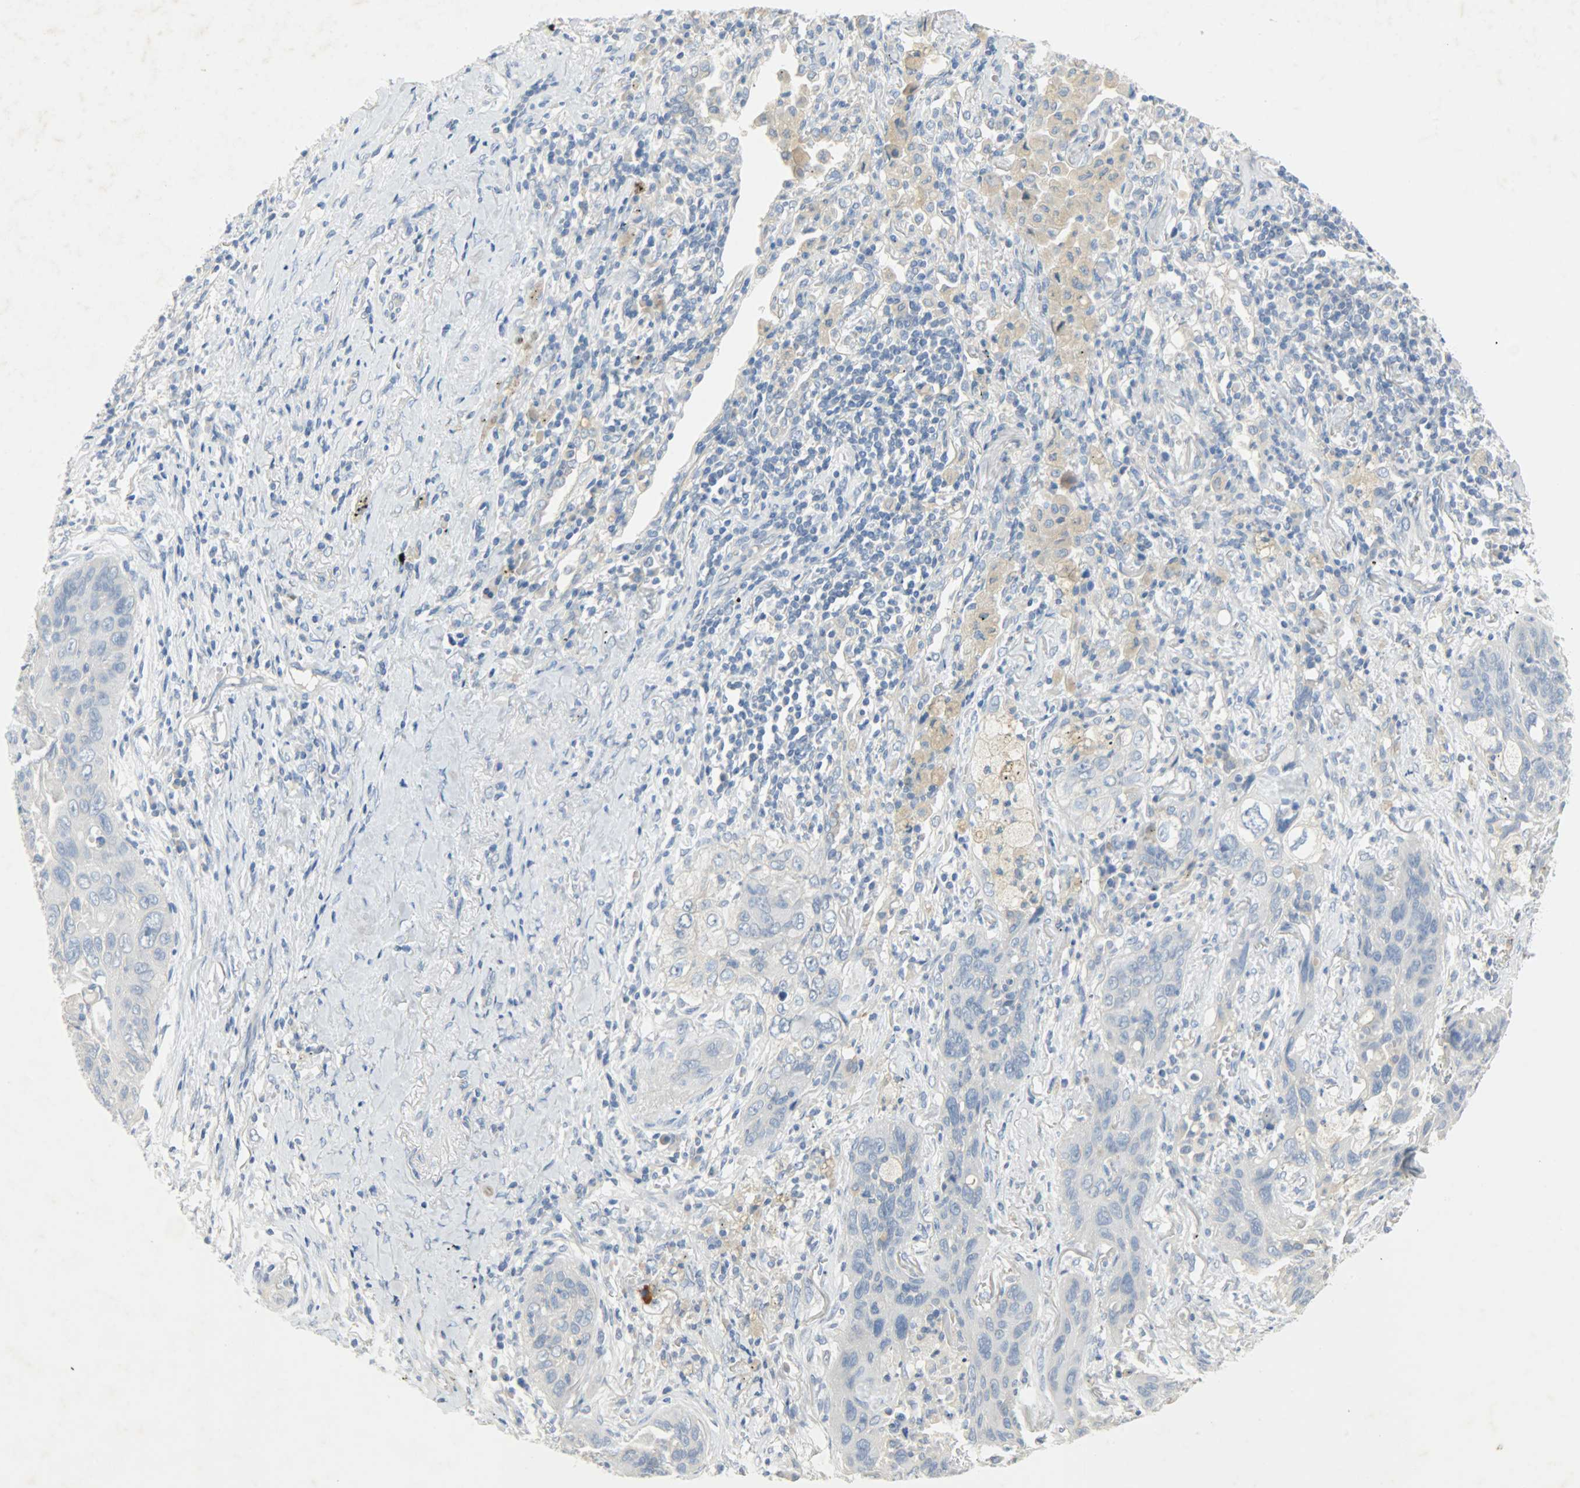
{"staining": {"intensity": "negative", "quantity": "none", "location": "none"}, "tissue": "lung cancer", "cell_type": "Tumor cells", "image_type": "cancer", "snomed": [{"axis": "morphology", "description": "Squamous cell carcinoma, NOS"}, {"axis": "topography", "description": "Lung"}], "caption": "Lung cancer (squamous cell carcinoma) was stained to show a protein in brown. There is no significant positivity in tumor cells.", "gene": "PROM1", "patient": {"sex": "female", "age": 67}}